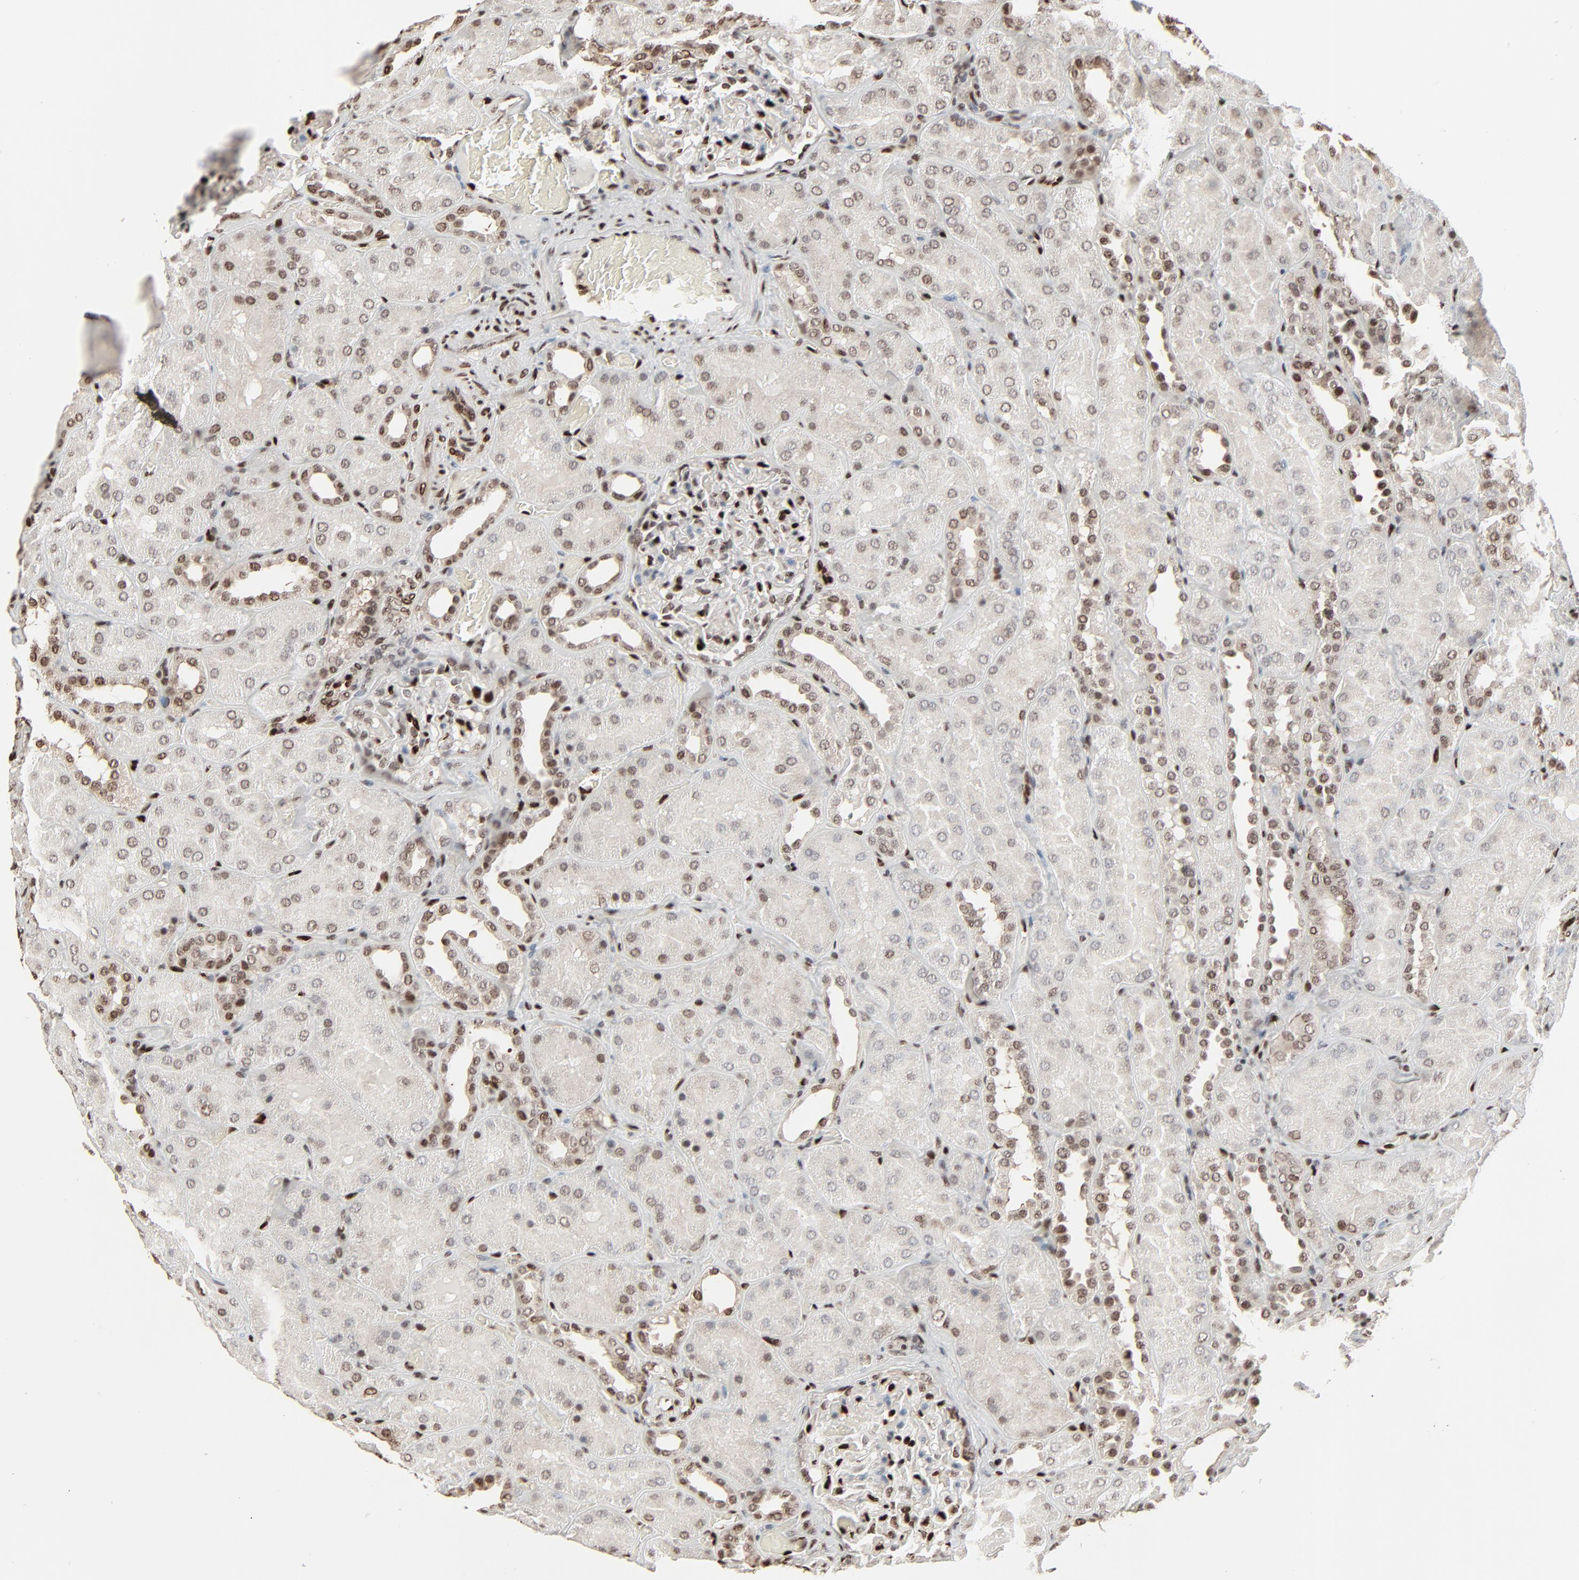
{"staining": {"intensity": "strong", "quantity": "25%-75%", "location": "nuclear"}, "tissue": "kidney", "cell_type": "Cells in glomeruli", "image_type": "normal", "snomed": [{"axis": "morphology", "description": "Normal tissue, NOS"}, {"axis": "topography", "description": "Kidney"}], "caption": "Immunohistochemistry (IHC) image of benign kidney: kidney stained using immunohistochemistry (IHC) displays high levels of strong protein expression localized specifically in the nuclear of cells in glomeruli, appearing as a nuclear brown color.", "gene": "MEIS2", "patient": {"sex": "male", "age": 28}}